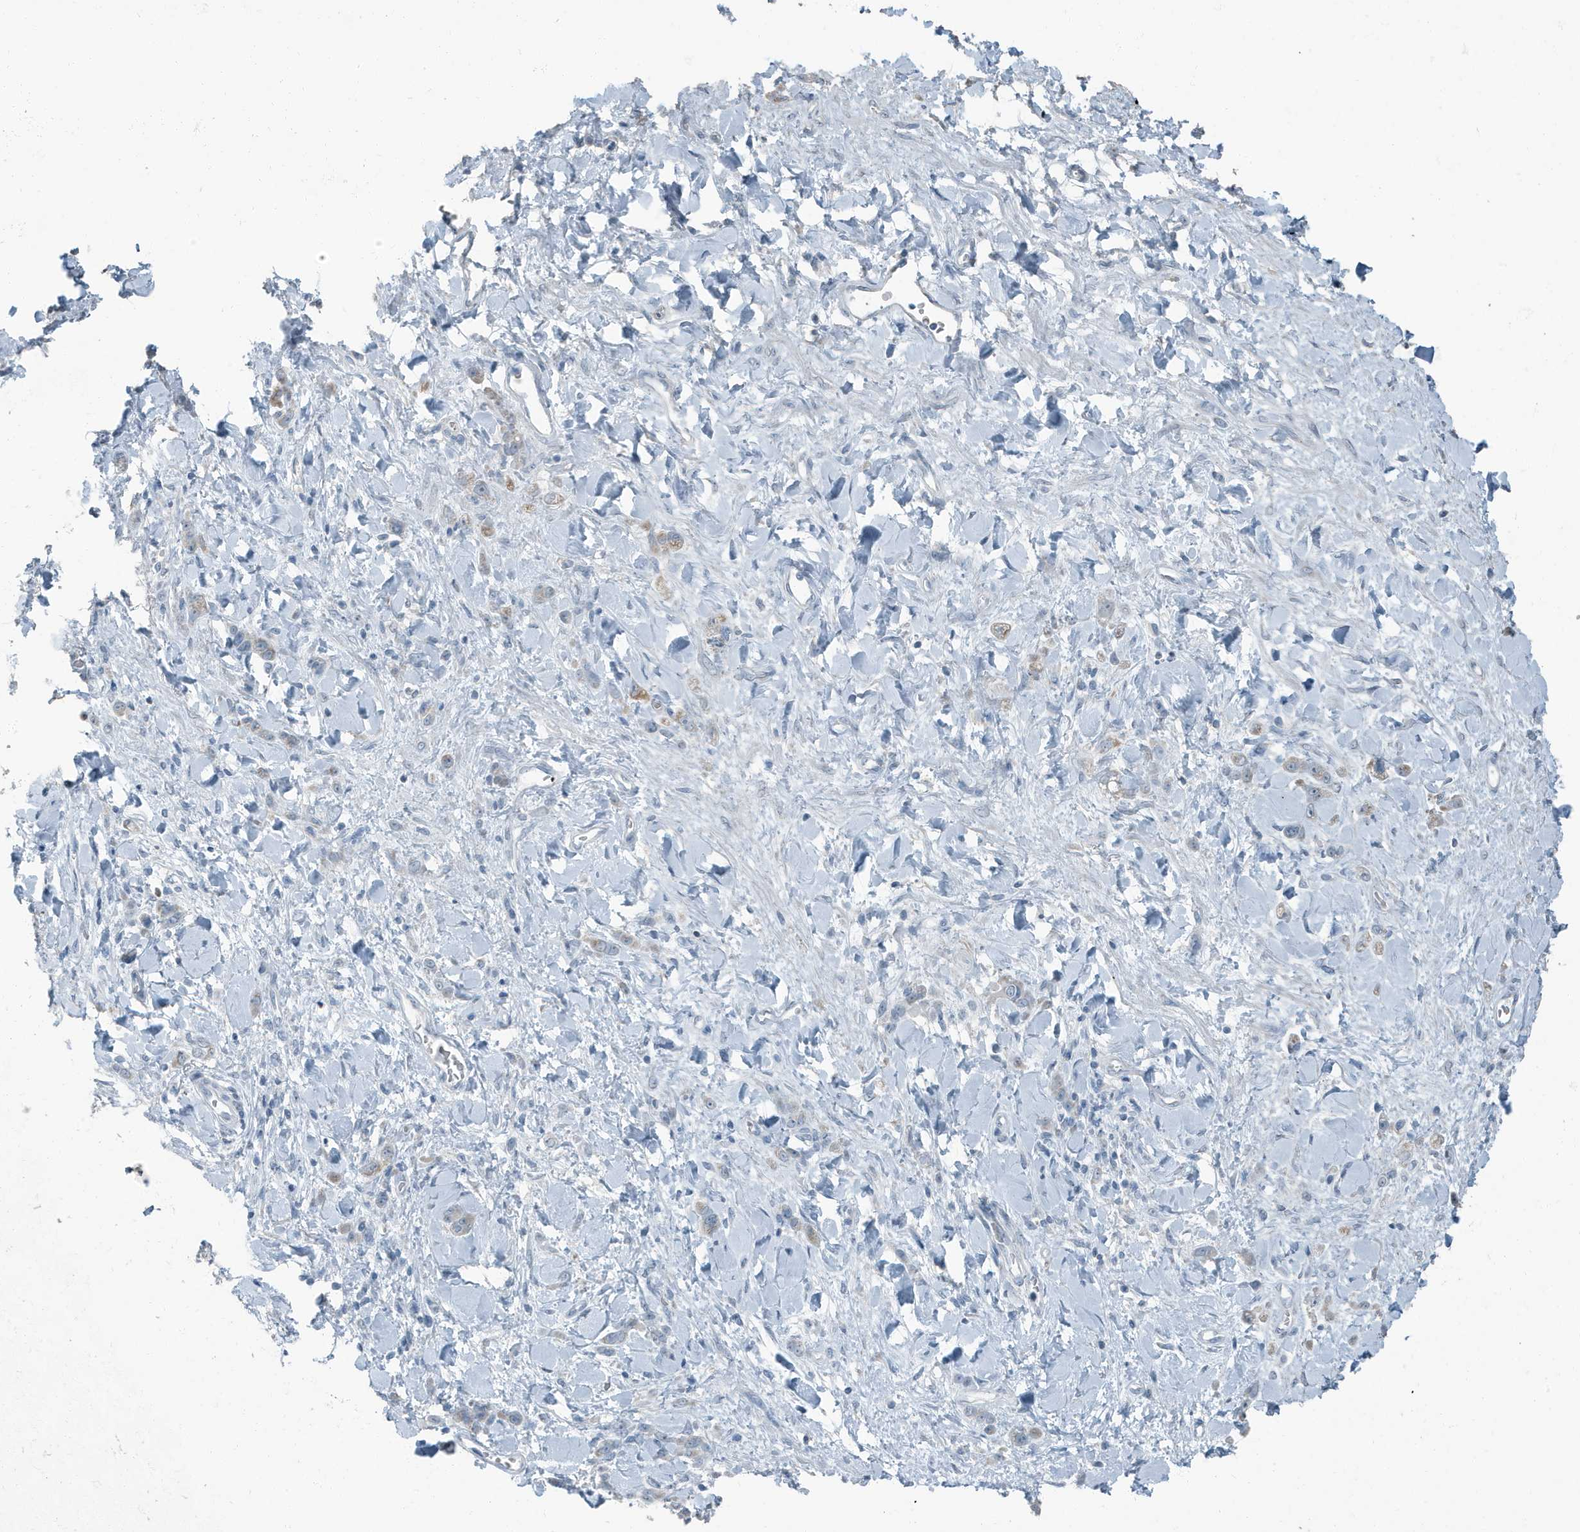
{"staining": {"intensity": "weak", "quantity": ">75%", "location": "cytoplasmic/membranous"}, "tissue": "stomach cancer", "cell_type": "Tumor cells", "image_type": "cancer", "snomed": [{"axis": "morphology", "description": "Normal tissue, NOS"}, {"axis": "morphology", "description": "Adenocarcinoma, NOS"}, {"axis": "topography", "description": "Stomach"}], "caption": "DAB immunohistochemical staining of human adenocarcinoma (stomach) displays weak cytoplasmic/membranous protein expression in approximately >75% of tumor cells. The staining was performed using DAB (3,3'-diaminobenzidine) to visualize the protein expression in brown, while the nuclei were stained in blue with hematoxylin (Magnification: 20x).", "gene": "FAM162A", "patient": {"sex": "male", "age": 82}}